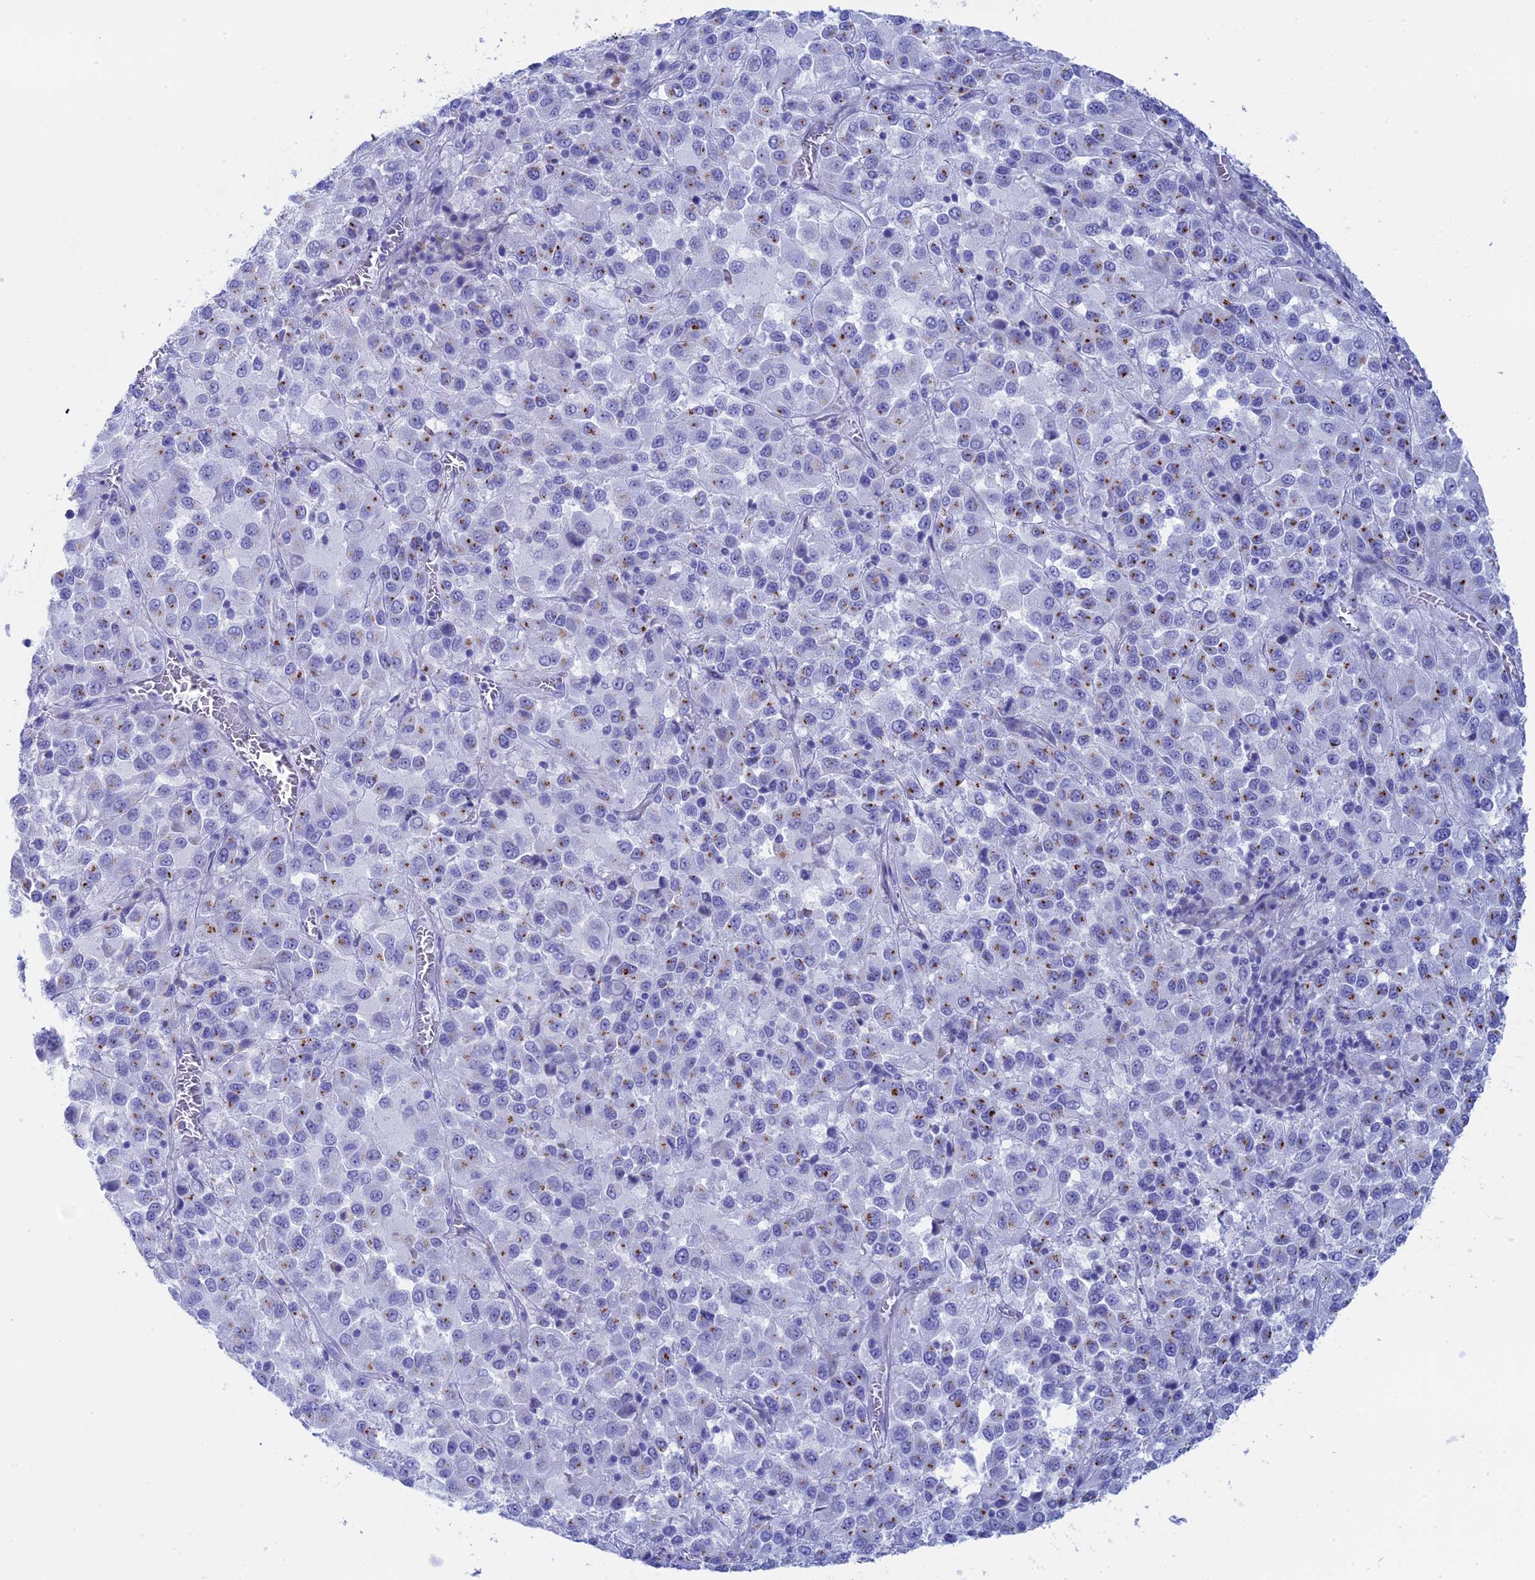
{"staining": {"intensity": "weak", "quantity": "<25%", "location": "cytoplasmic/membranous"}, "tissue": "melanoma", "cell_type": "Tumor cells", "image_type": "cancer", "snomed": [{"axis": "morphology", "description": "Malignant melanoma, Metastatic site"}, {"axis": "topography", "description": "Lung"}], "caption": "Immunohistochemistry image of malignant melanoma (metastatic site) stained for a protein (brown), which shows no positivity in tumor cells.", "gene": "ERICH4", "patient": {"sex": "male", "age": 64}}